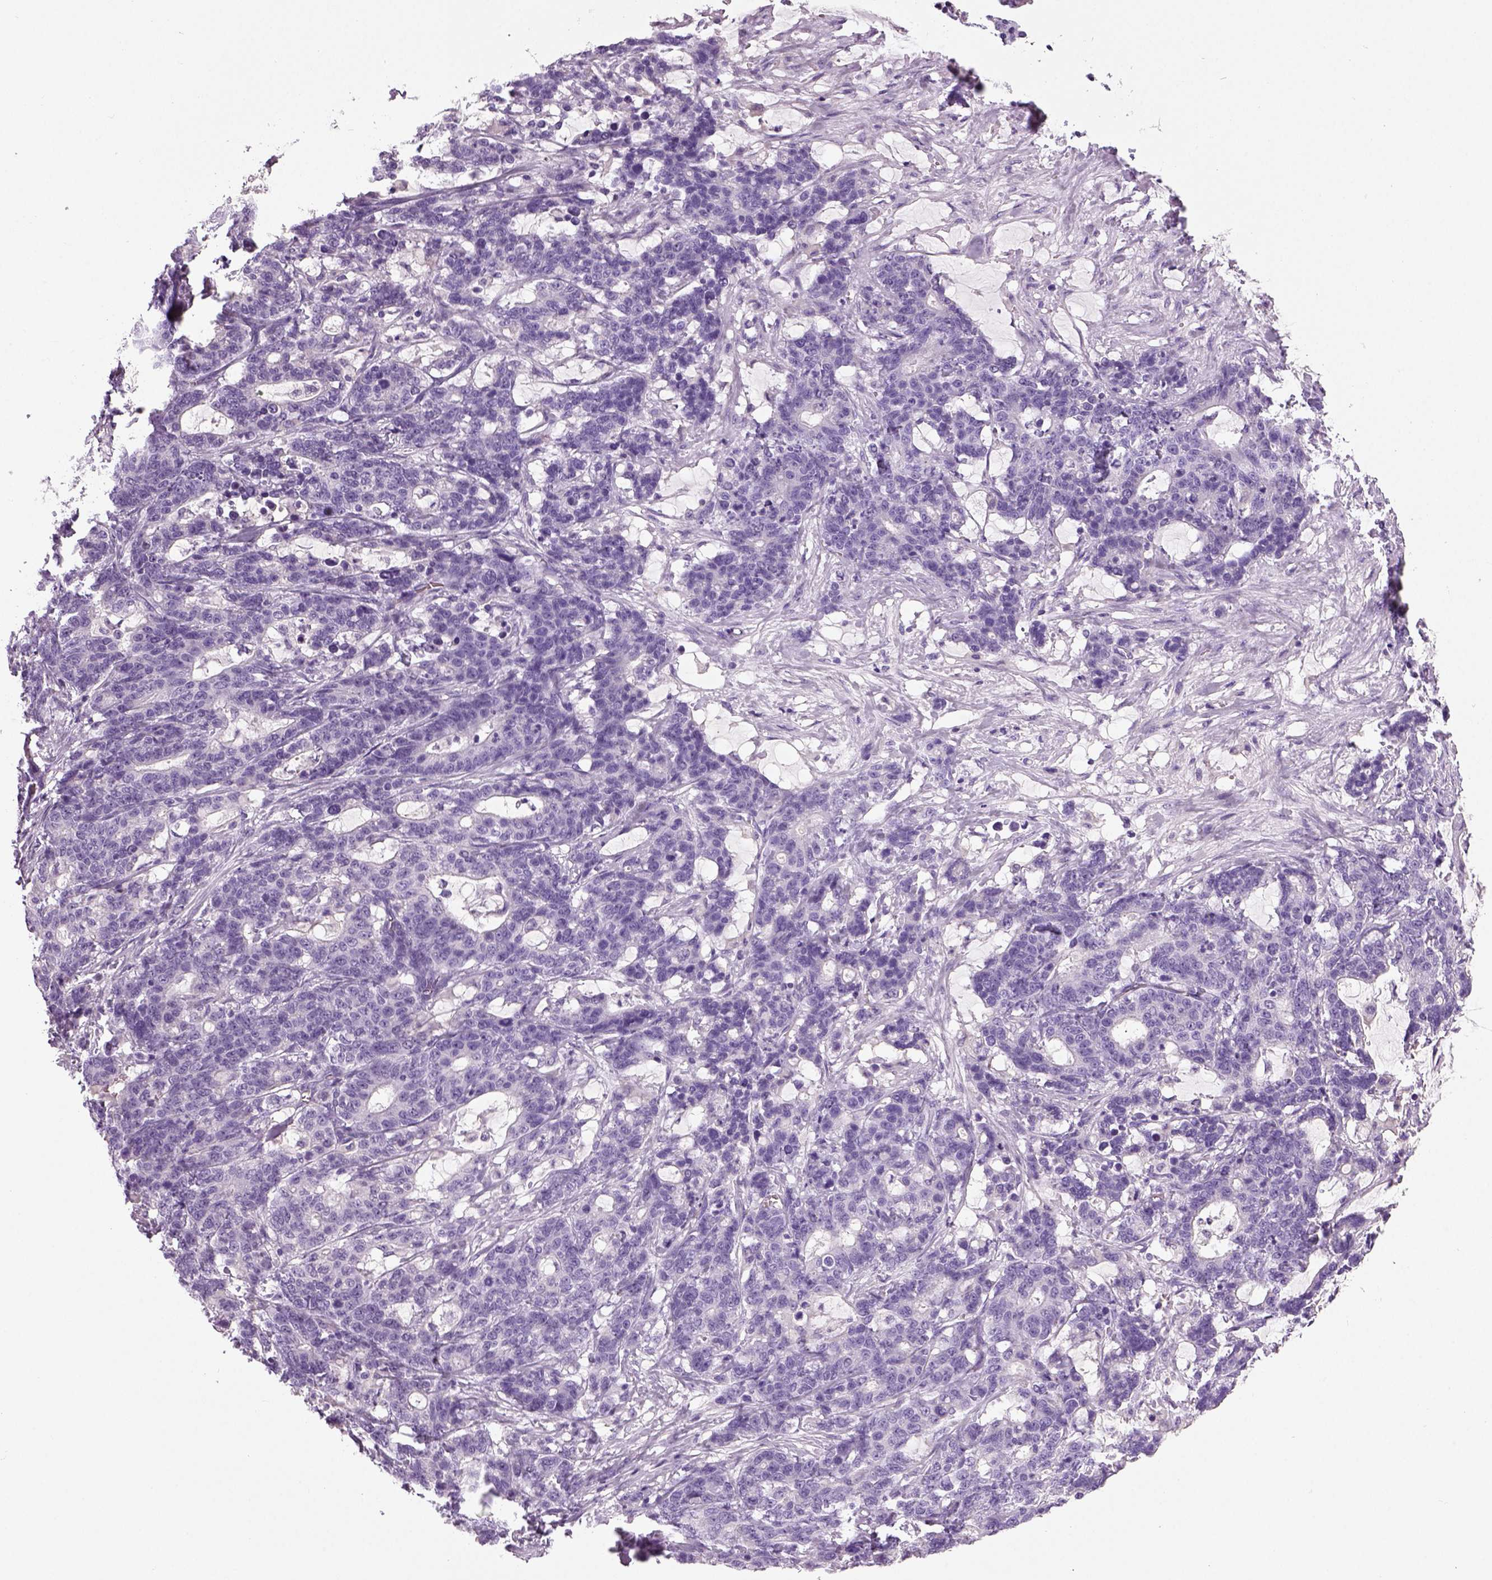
{"staining": {"intensity": "negative", "quantity": "none", "location": "none"}, "tissue": "stomach cancer", "cell_type": "Tumor cells", "image_type": "cancer", "snomed": [{"axis": "morphology", "description": "Normal tissue, NOS"}, {"axis": "morphology", "description": "Adenocarcinoma, NOS"}, {"axis": "topography", "description": "Stomach"}], "caption": "Tumor cells show no significant protein expression in stomach cancer.", "gene": "NECAB2", "patient": {"sex": "female", "age": 64}}